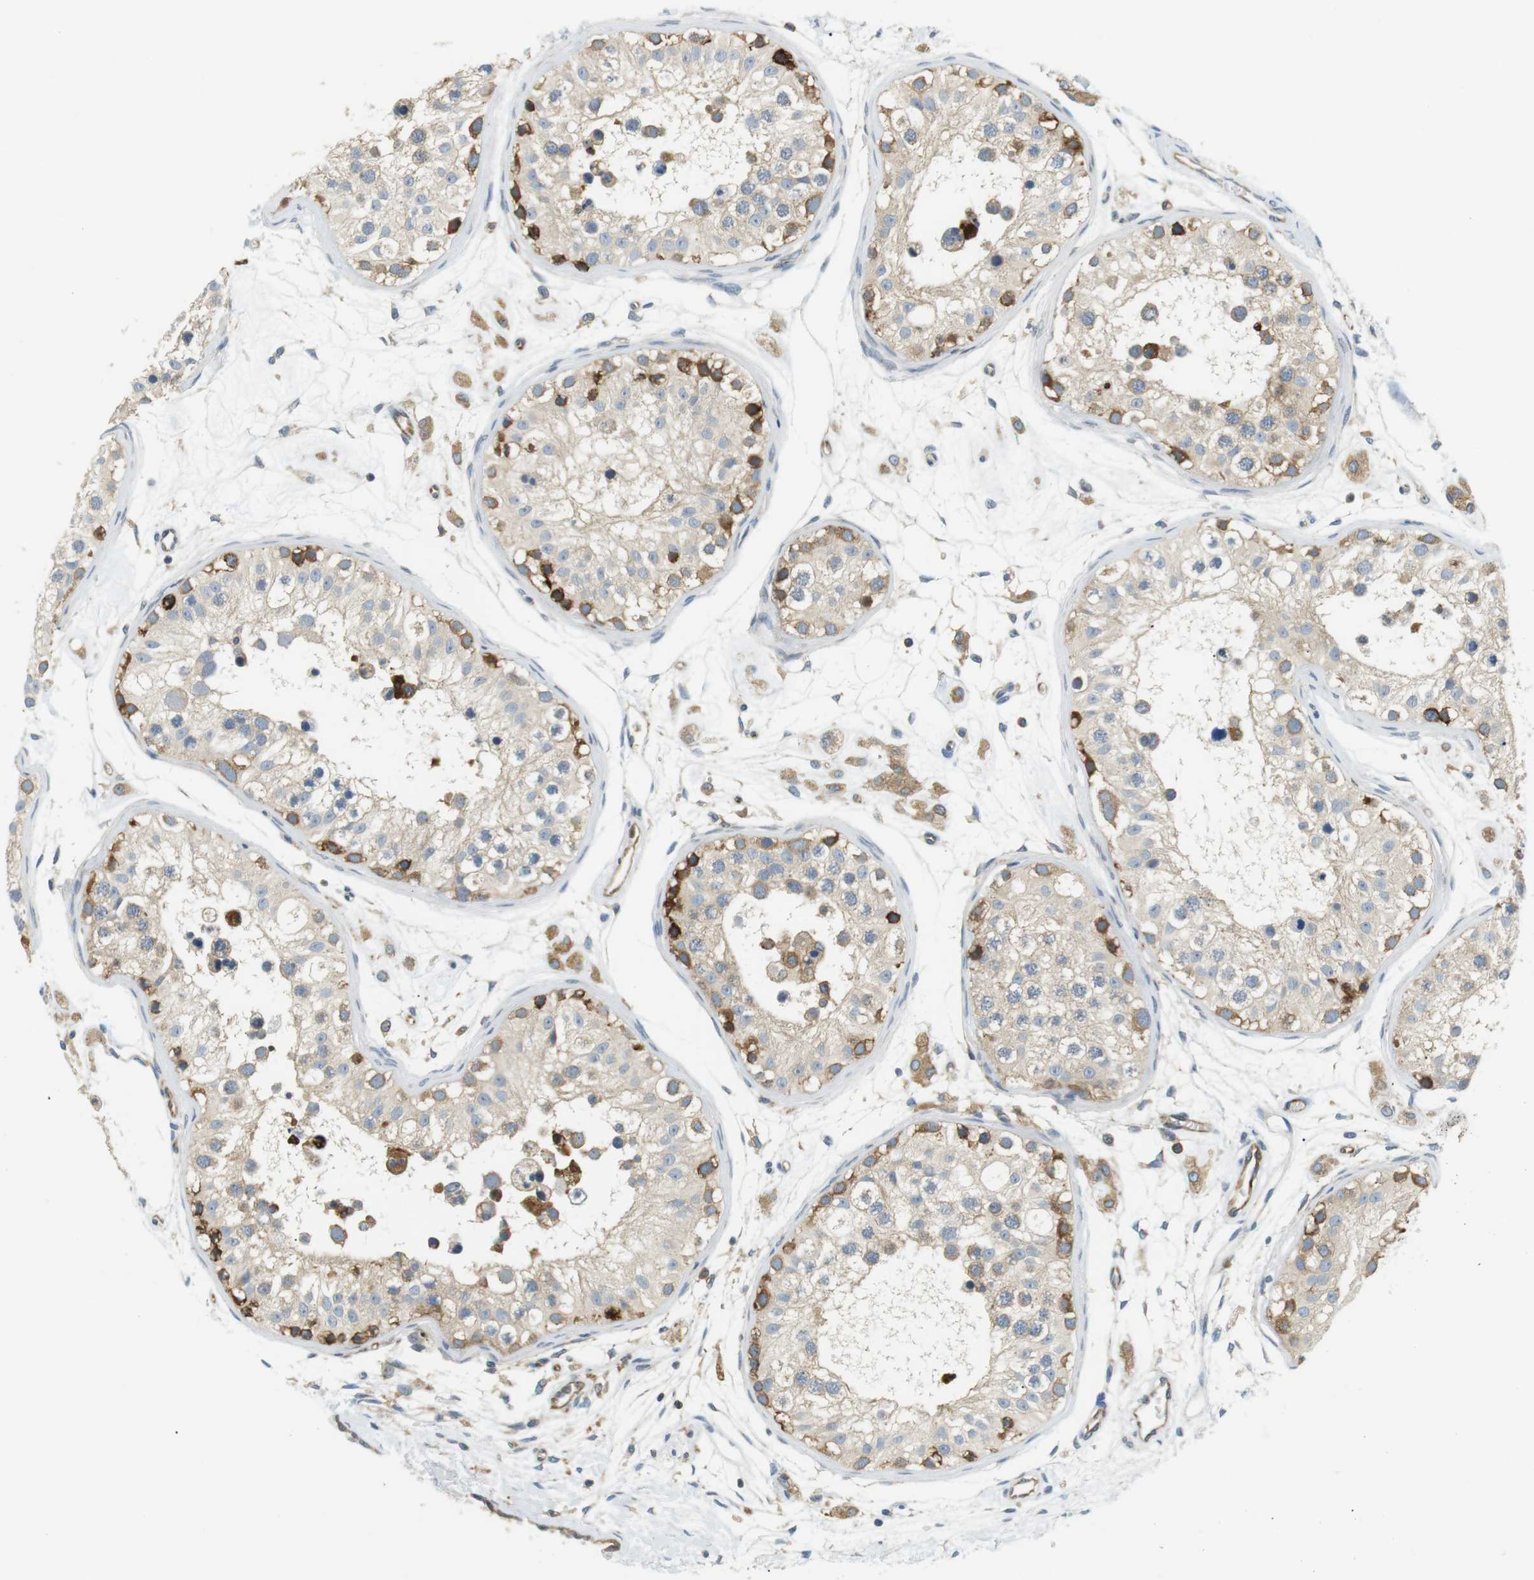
{"staining": {"intensity": "strong", "quantity": "<25%", "location": "cytoplasmic/membranous"}, "tissue": "testis", "cell_type": "Cells in seminiferous ducts", "image_type": "normal", "snomed": [{"axis": "morphology", "description": "Normal tissue, NOS"}, {"axis": "morphology", "description": "Adenocarcinoma, metastatic, NOS"}, {"axis": "topography", "description": "Testis"}], "caption": "A medium amount of strong cytoplasmic/membranous positivity is appreciated in about <25% of cells in seminiferous ducts in normal testis.", "gene": "TMEM200A", "patient": {"sex": "male", "age": 26}}